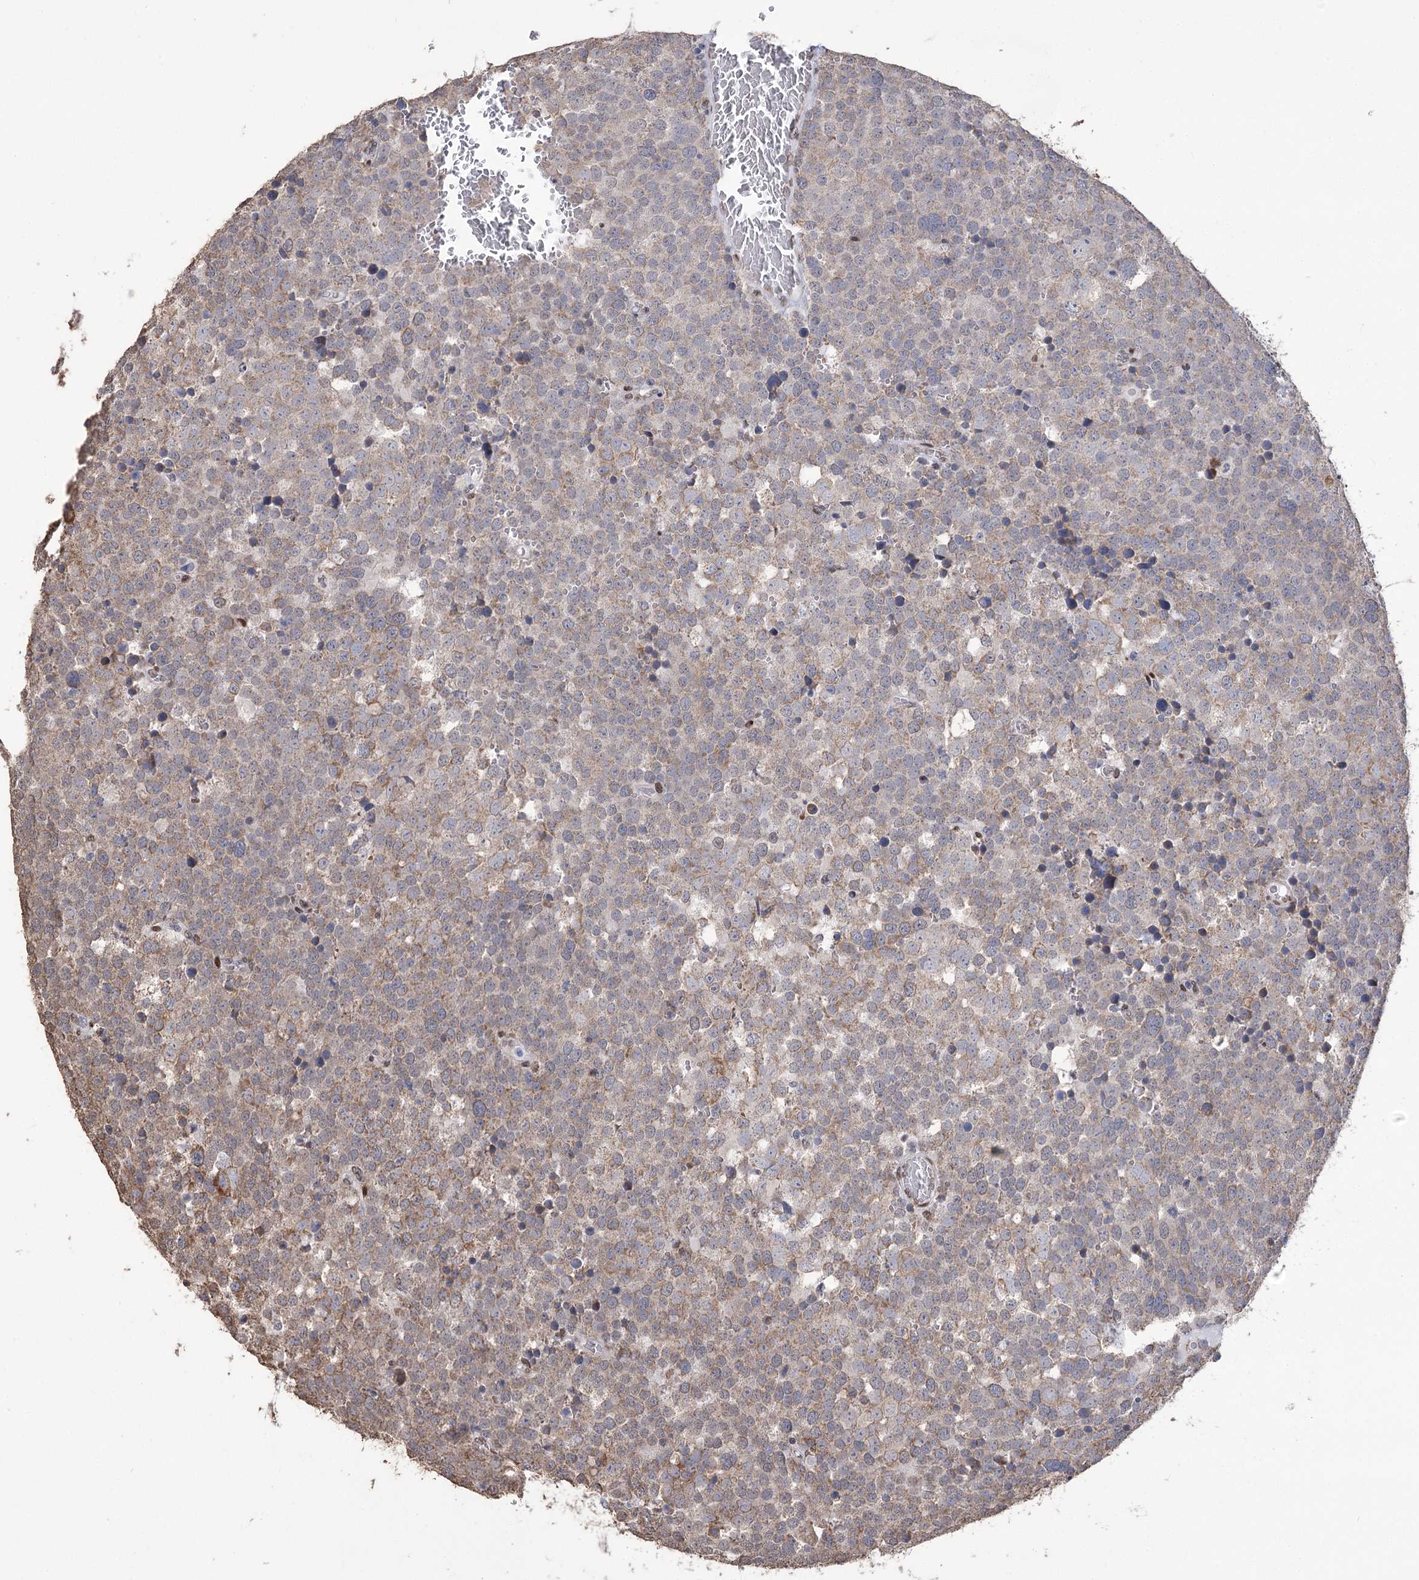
{"staining": {"intensity": "weak", "quantity": ">75%", "location": "cytoplasmic/membranous"}, "tissue": "testis cancer", "cell_type": "Tumor cells", "image_type": "cancer", "snomed": [{"axis": "morphology", "description": "Seminoma, NOS"}, {"axis": "topography", "description": "Testis"}], "caption": "Human testis seminoma stained with a brown dye shows weak cytoplasmic/membranous positive positivity in approximately >75% of tumor cells.", "gene": "NFU1", "patient": {"sex": "male", "age": 71}}